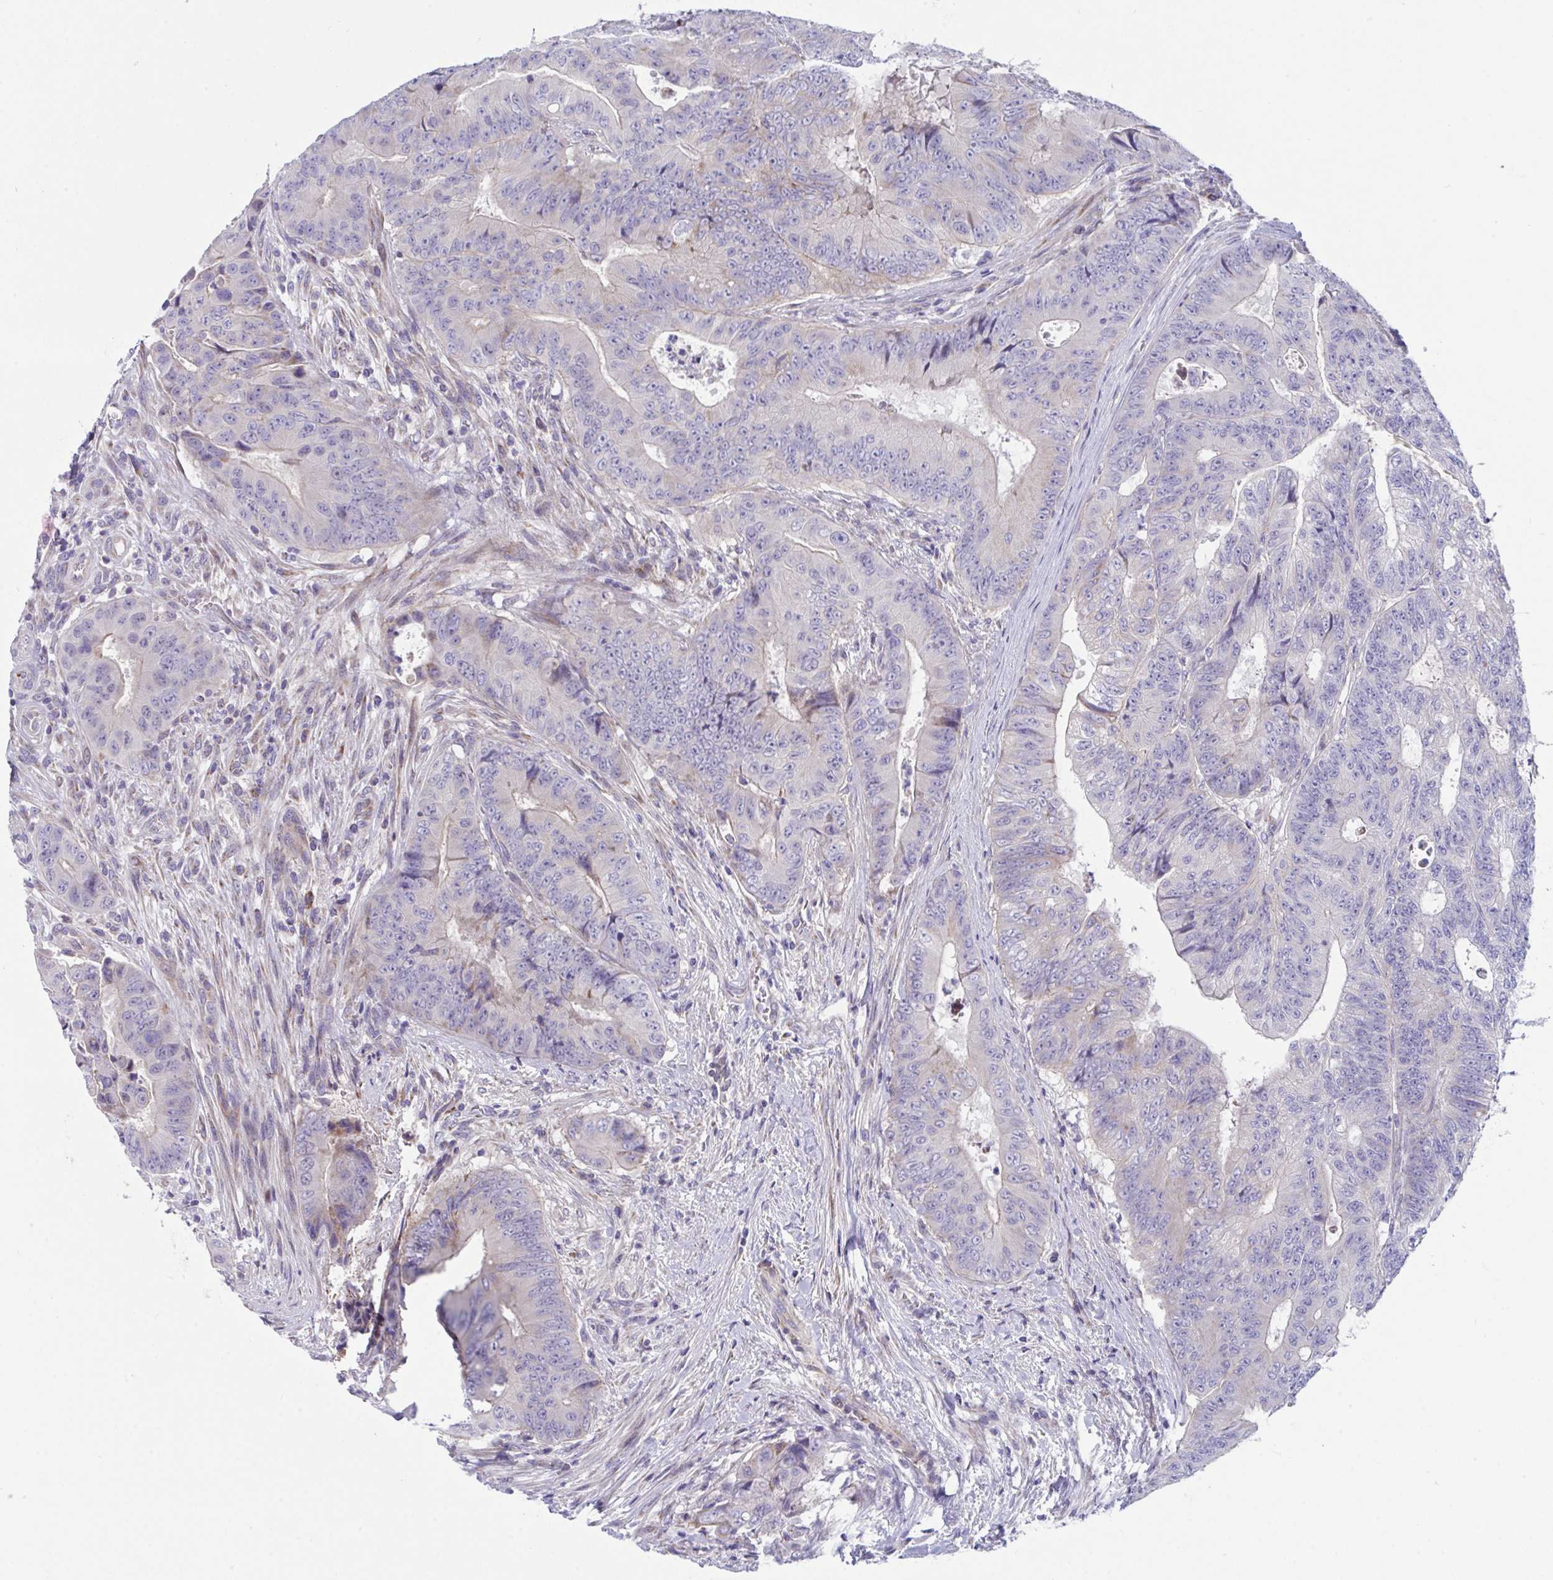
{"staining": {"intensity": "negative", "quantity": "none", "location": "none"}, "tissue": "colorectal cancer", "cell_type": "Tumor cells", "image_type": "cancer", "snomed": [{"axis": "morphology", "description": "Adenocarcinoma, NOS"}, {"axis": "topography", "description": "Colon"}], "caption": "Image shows no significant protein expression in tumor cells of adenocarcinoma (colorectal).", "gene": "DTX3", "patient": {"sex": "female", "age": 48}}